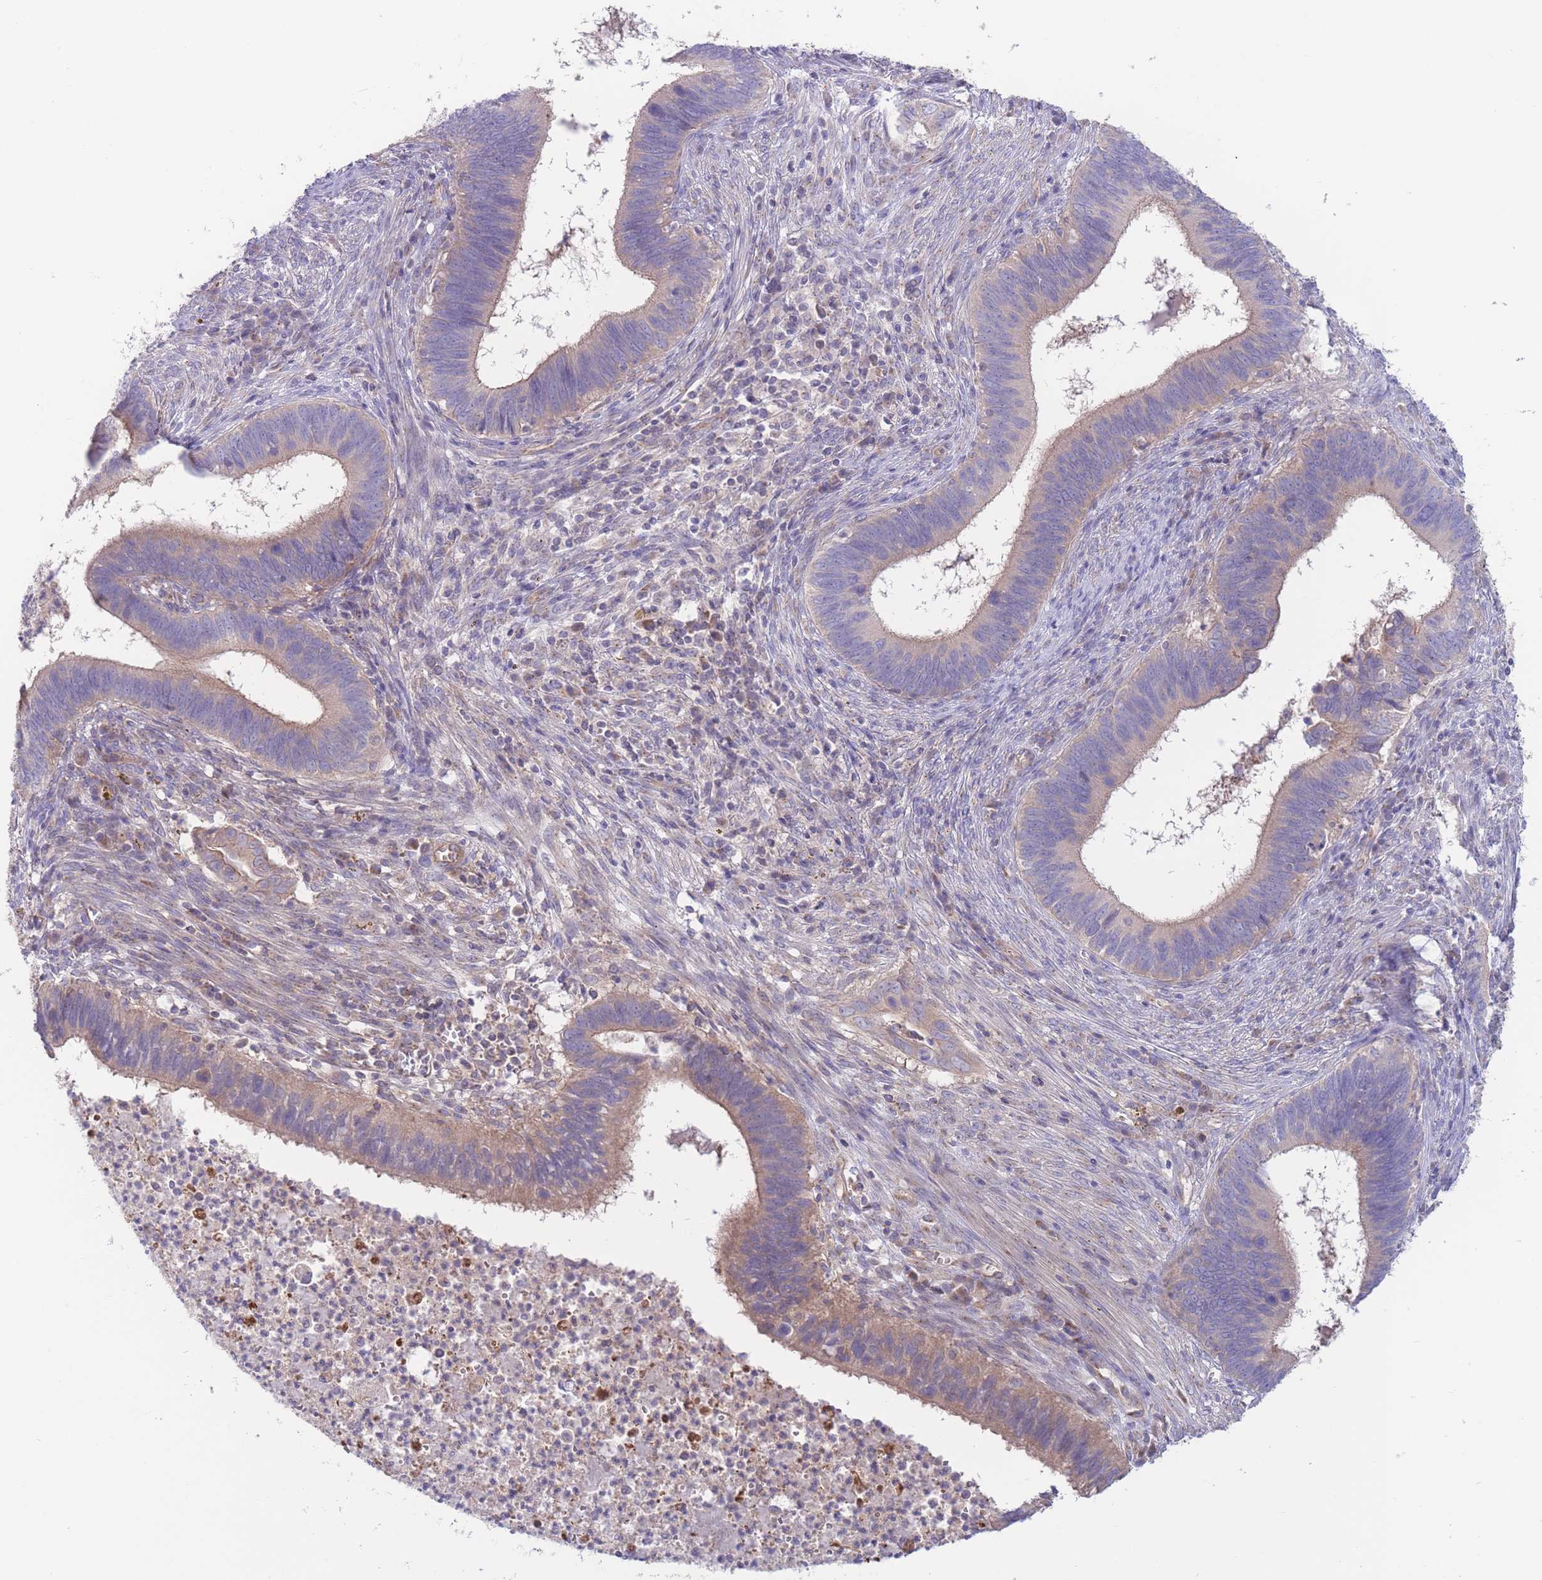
{"staining": {"intensity": "moderate", "quantity": "<25%", "location": "cytoplasmic/membranous"}, "tissue": "cervical cancer", "cell_type": "Tumor cells", "image_type": "cancer", "snomed": [{"axis": "morphology", "description": "Adenocarcinoma, NOS"}, {"axis": "topography", "description": "Cervix"}], "caption": "Tumor cells display low levels of moderate cytoplasmic/membranous positivity in approximately <25% of cells in human cervical adenocarcinoma.", "gene": "ALS2CL", "patient": {"sex": "female", "age": 42}}